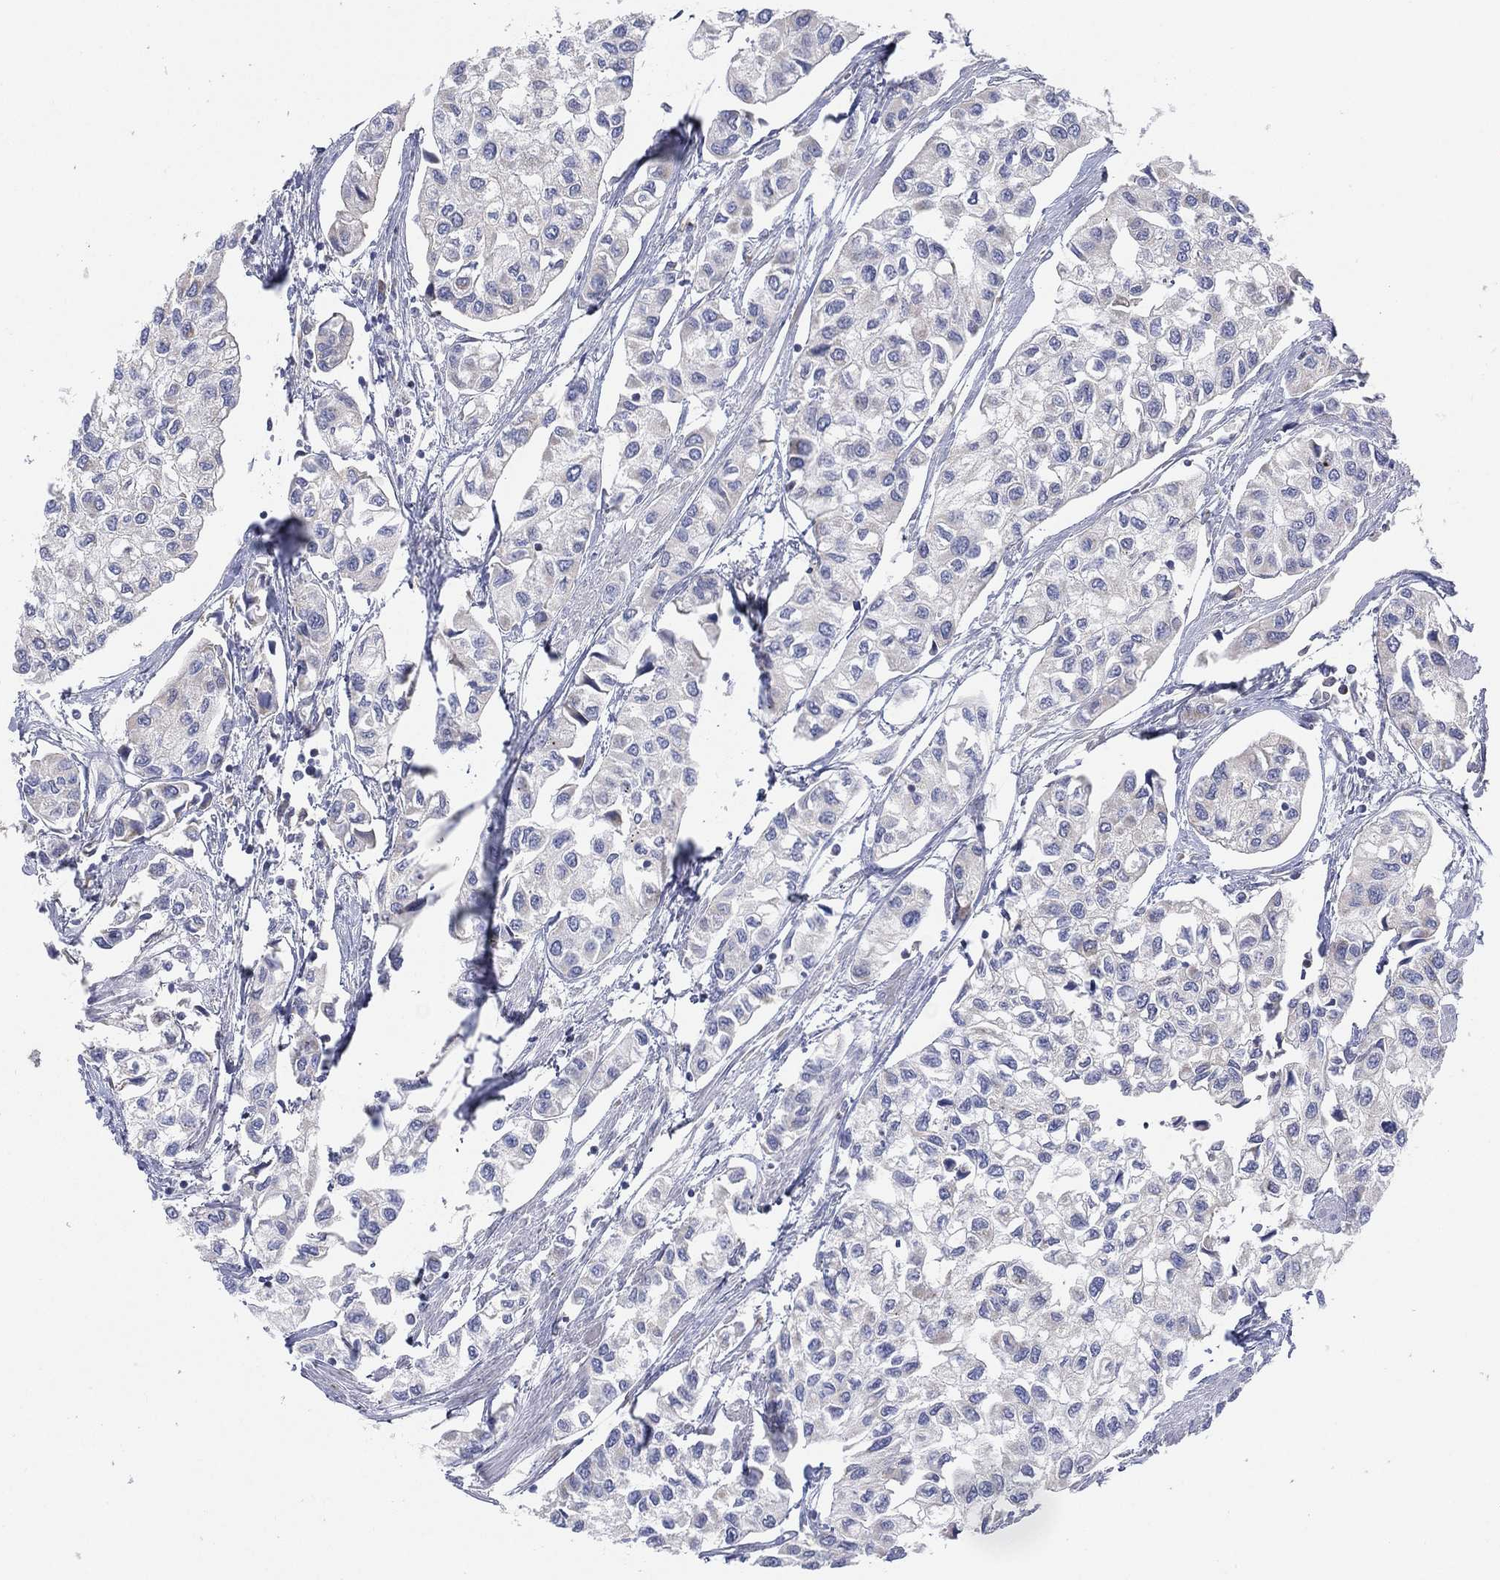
{"staining": {"intensity": "negative", "quantity": "none", "location": "none"}, "tissue": "urothelial cancer", "cell_type": "Tumor cells", "image_type": "cancer", "snomed": [{"axis": "morphology", "description": "Urothelial carcinoma, High grade"}, {"axis": "topography", "description": "Urinary bladder"}], "caption": "Protein analysis of urothelial cancer displays no significant expression in tumor cells.", "gene": "INA", "patient": {"sex": "male", "age": 73}}